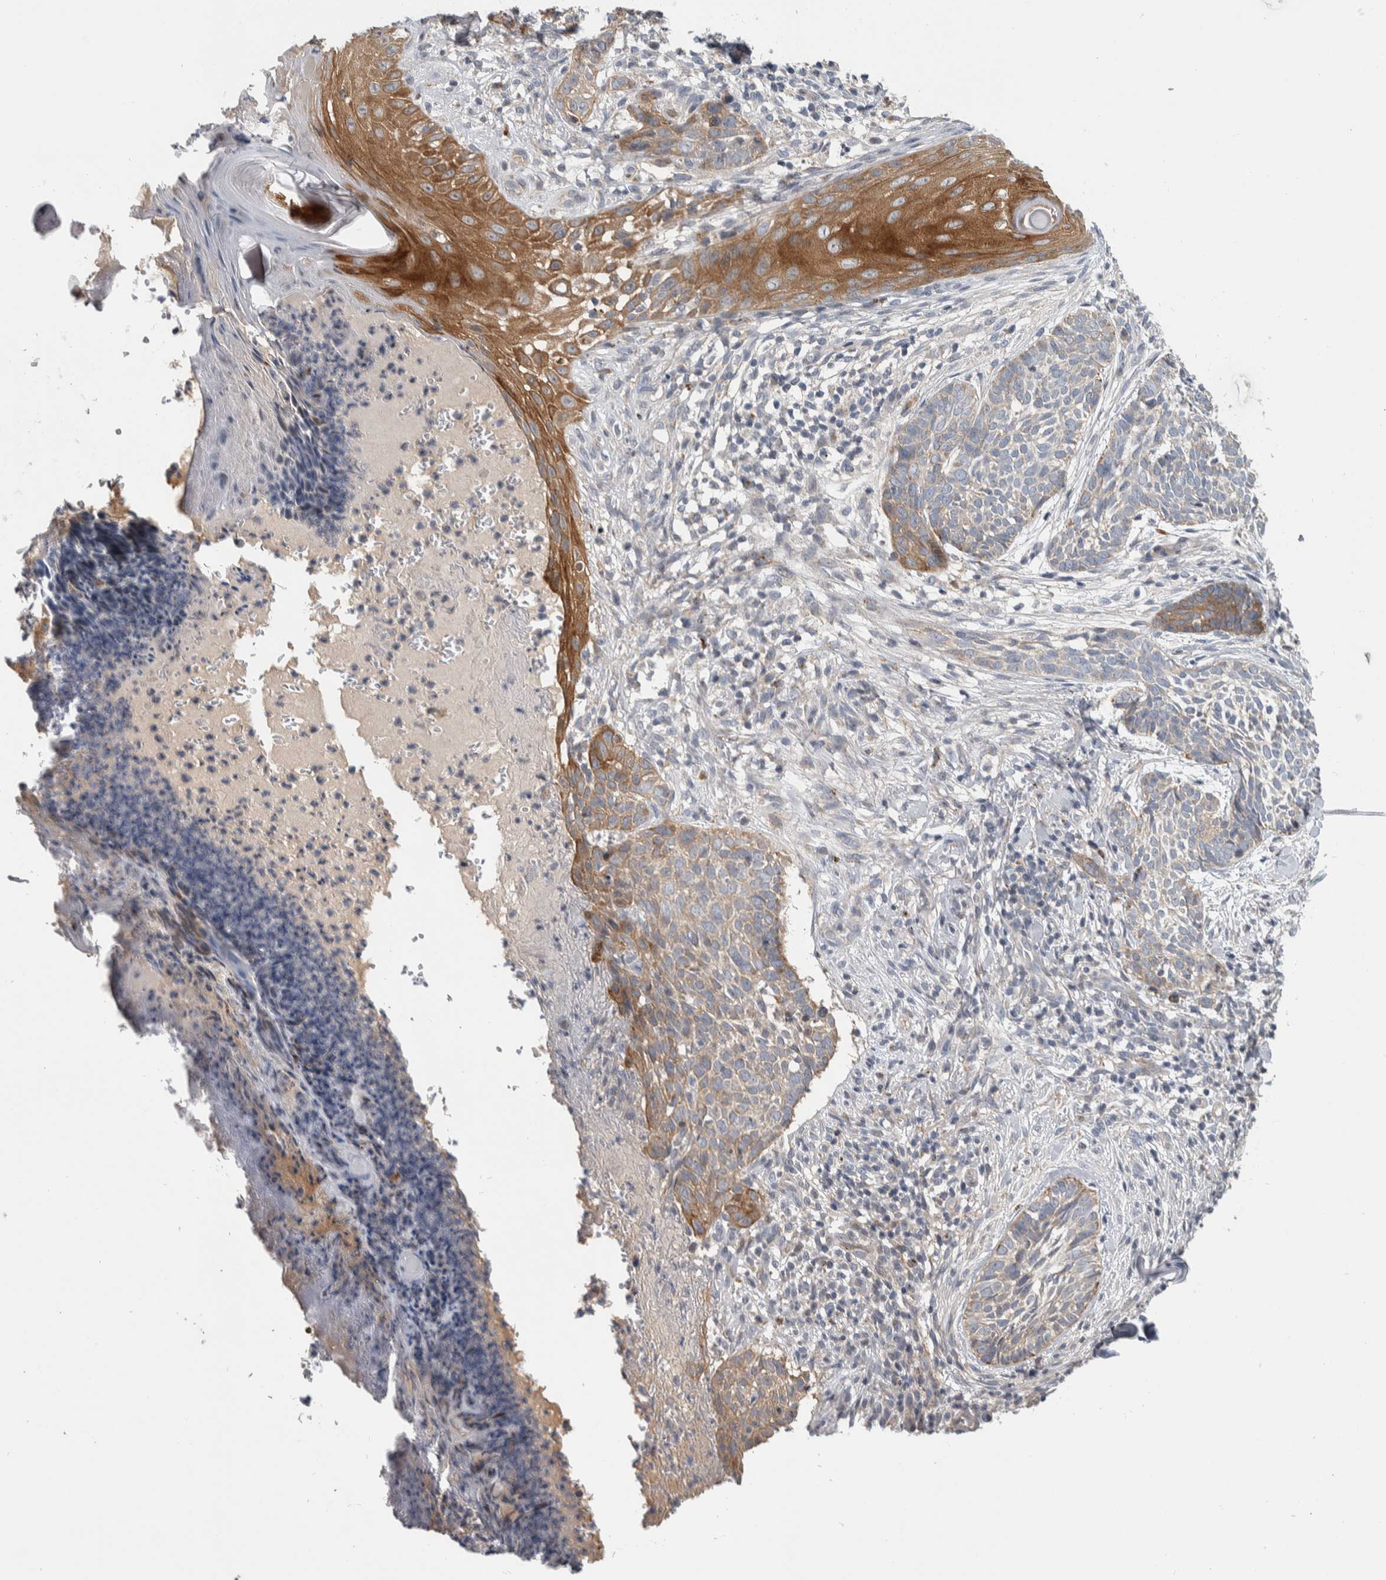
{"staining": {"intensity": "moderate", "quantity": "<25%", "location": "cytoplasmic/membranous"}, "tissue": "skin cancer", "cell_type": "Tumor cells", "image_type": "cancer", "snomed": [{"axis": "morphology", "description": "Normal tissue, NOS"}, {"axis": "morphology", "description": "Basal cell carcinoma"}, {"axis": "topography", "description": "Skin"}], "caption": "An immunohistochemistry (IHC) histopathology image of neoplastic tissue is shown. Protein staining in brown shows moderate cytoplasmic/membranous positivity in skin cancer within tumor cells.", "gene": "FAM83G", "patient": {"sex": "male", "age": 67}}